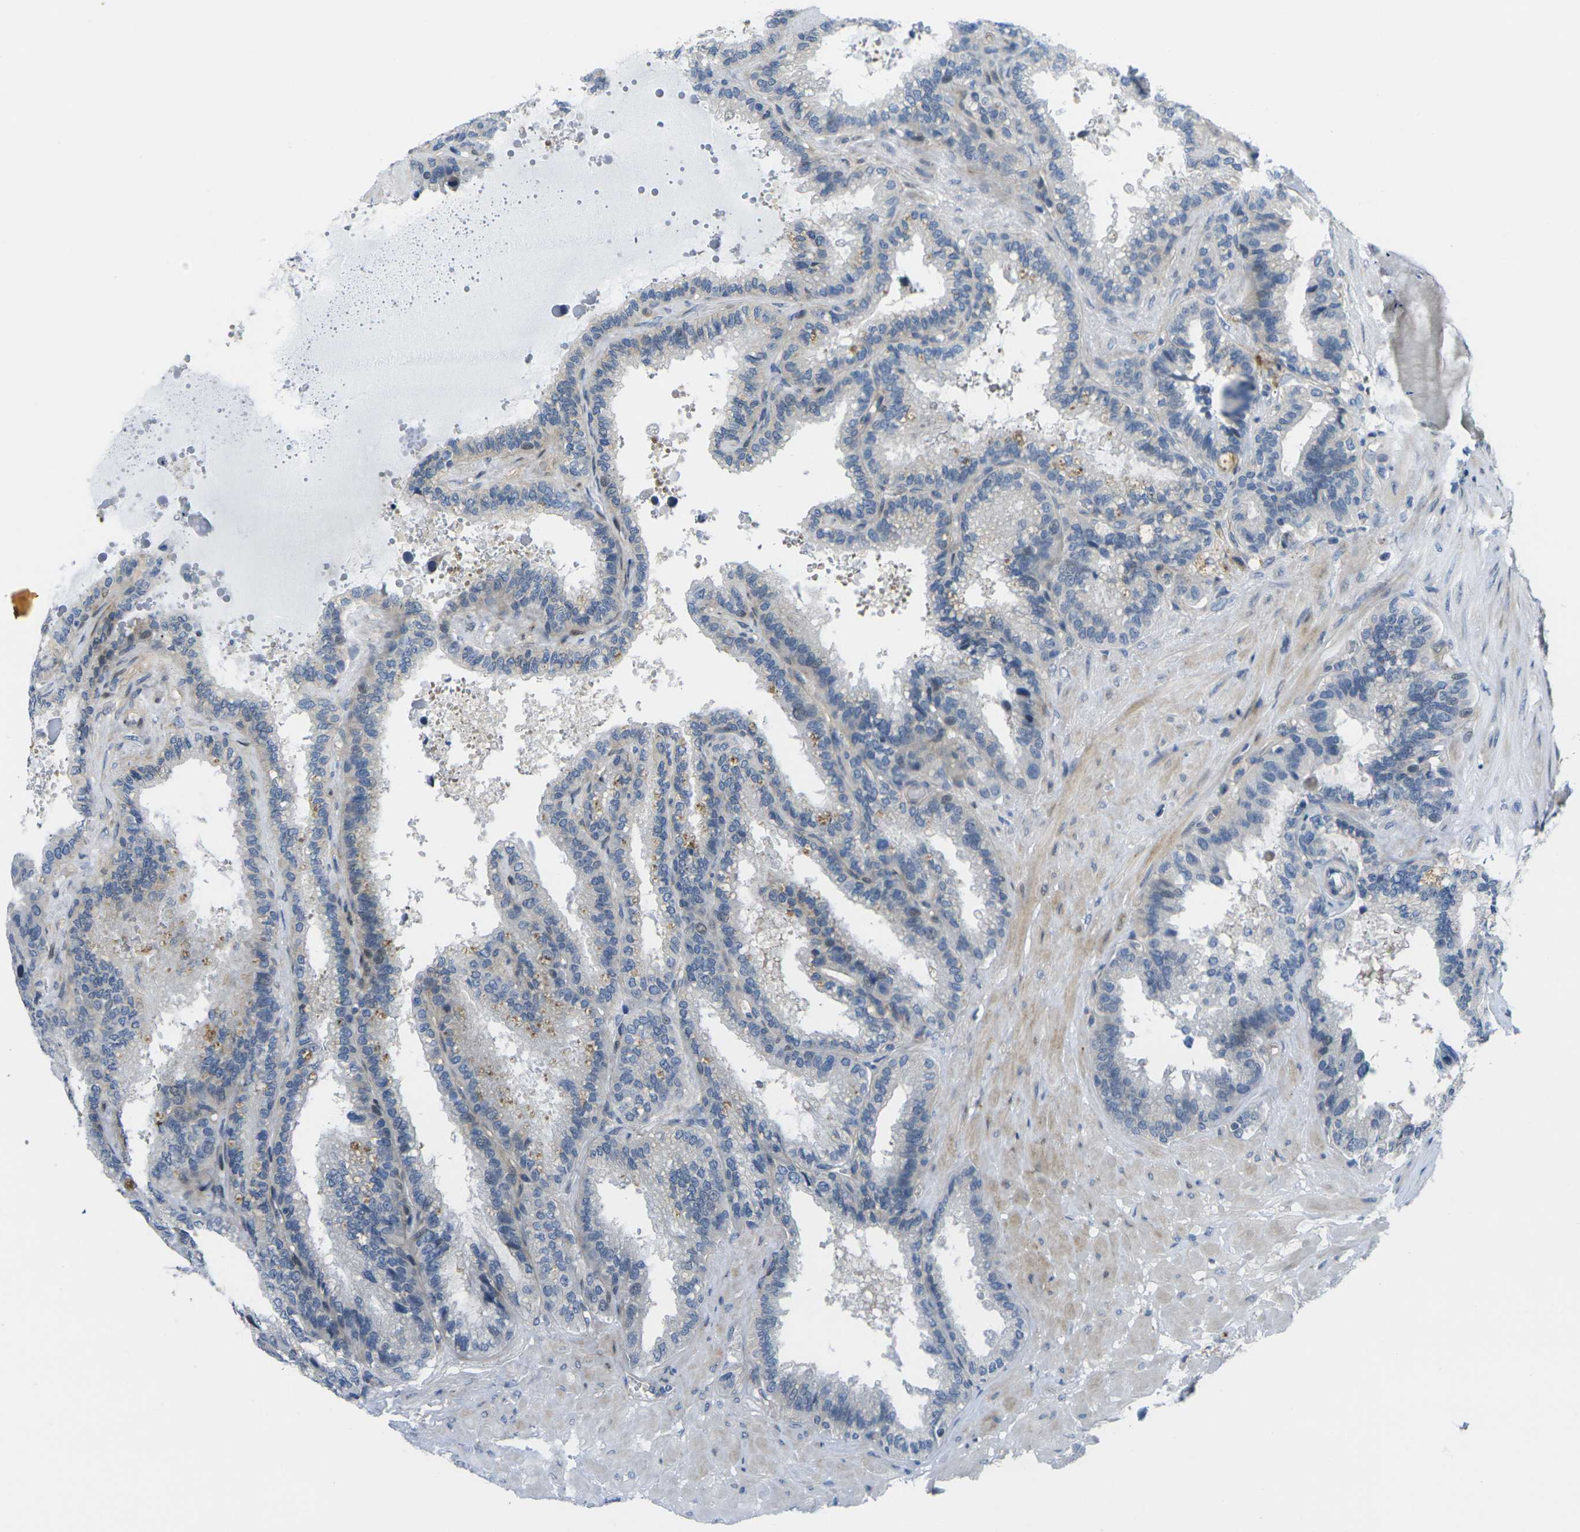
{"staining": {"intensity": "weak", "quantity": "<25%", "location": "cytoplasmic/membranous"}, "tissue": "seminal vesicle", "cell_type": "Glandular cells", "image_type": "normal", "snomed": [{"axis": "morphology", "description": "Normal tissue, NOS"}, {"axis": "topography", "description": "Seminal veicle"}], "caption": "Glandular cells are negative for protein expression in unremarkable human seminal vesicle. (DAB (3,3'-diaminobenzidine) immunohistochemistry with hematoxylin counter stain).", "gene": "ROBO2", "patient": {"sex": "male", "age": 46}}